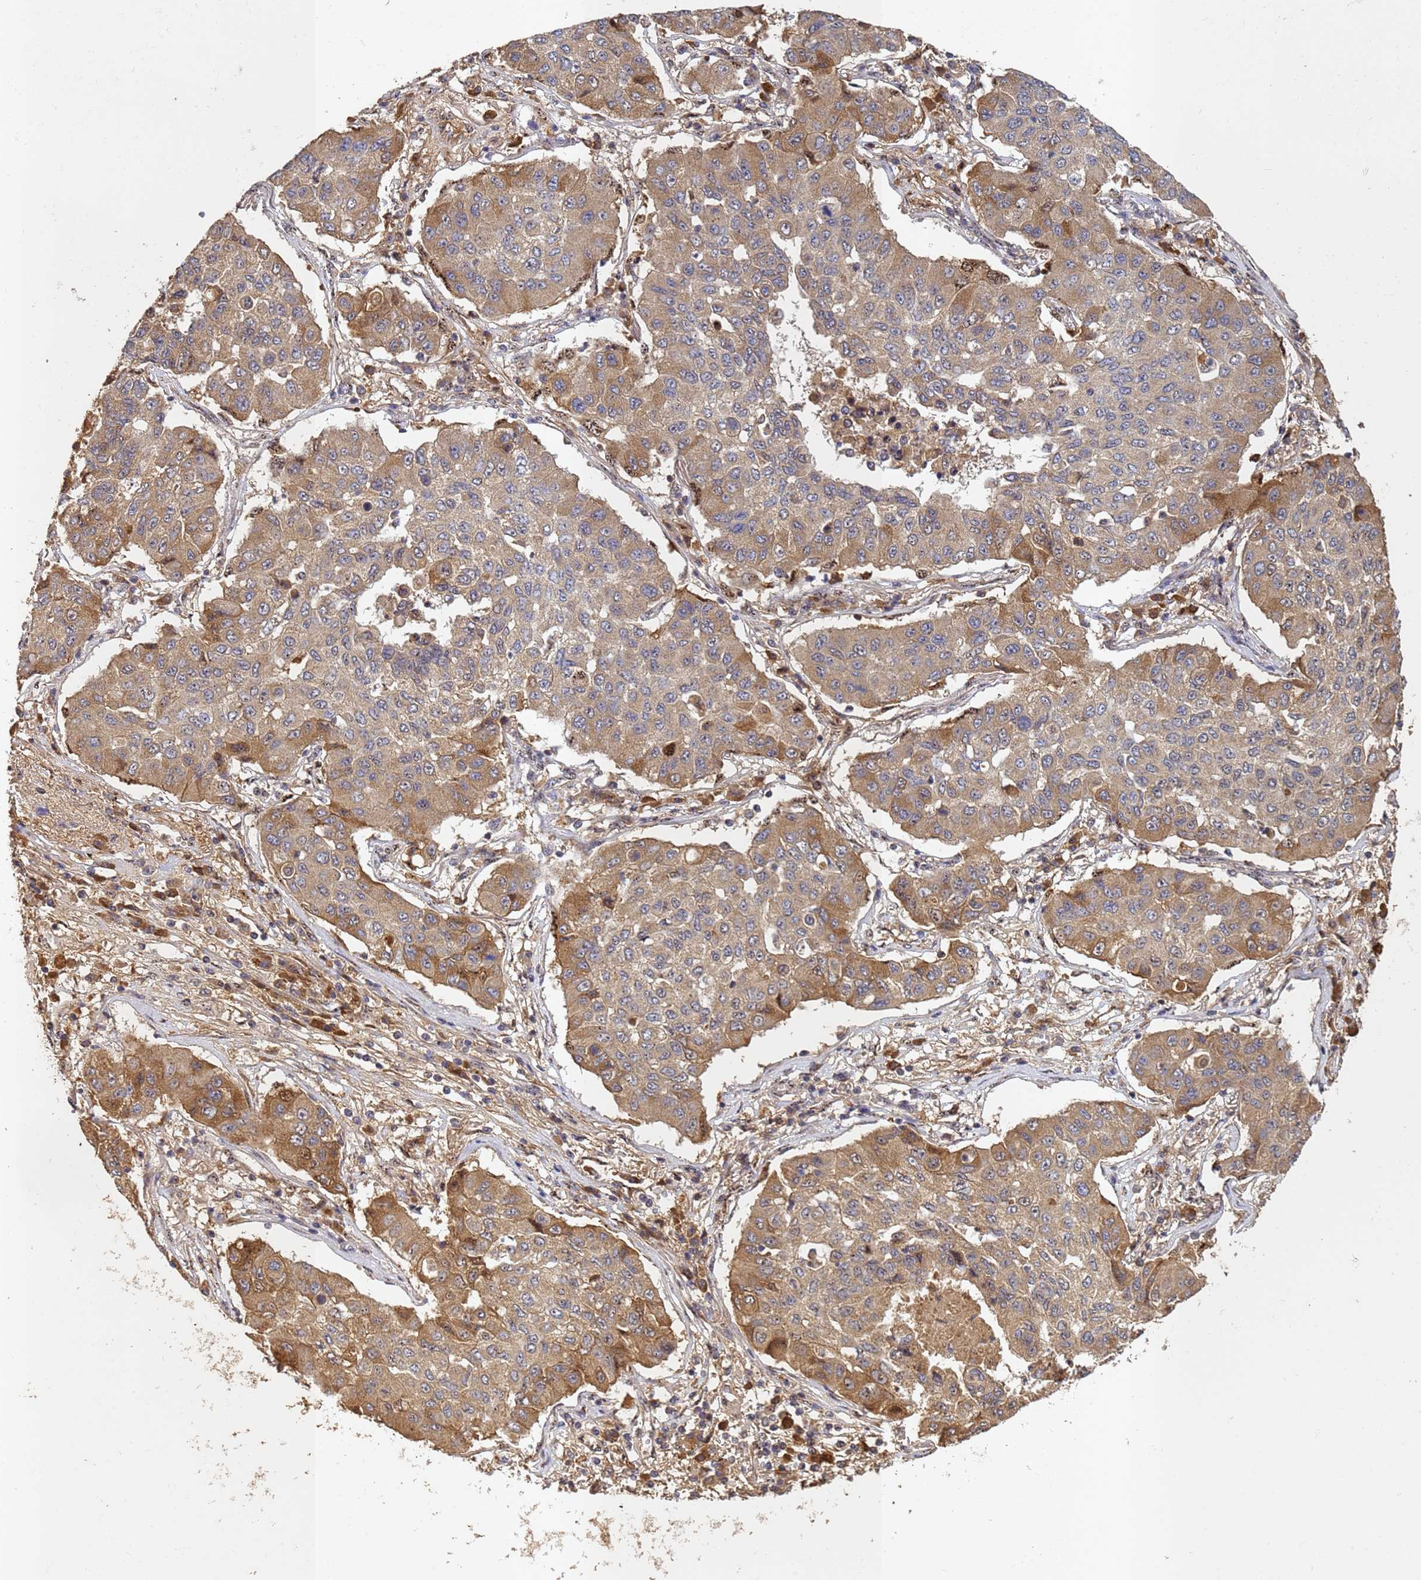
{"staining": {"intensity": "moderate", "quantity": "25%-75%", "location": "cytoplasmic/membranous"}, "tissue": "lung cancer", "cell_type": "Tumor cells", "image_type": "cancer", "snomed": [{"axis": "morphology", "description": "Squamous cell carcinoma, NOS"}, {"axis": "topography", "description": "Lung"}], "caption": "Tumor cells exhibit medium levels of moderate cytoplasmic/membranous expression in approximately 25%-75% of cells in human squamous cell carcinoma (lung).", "gene": "SECISBP2", "patient": {"sex": "male", "age": 74}}